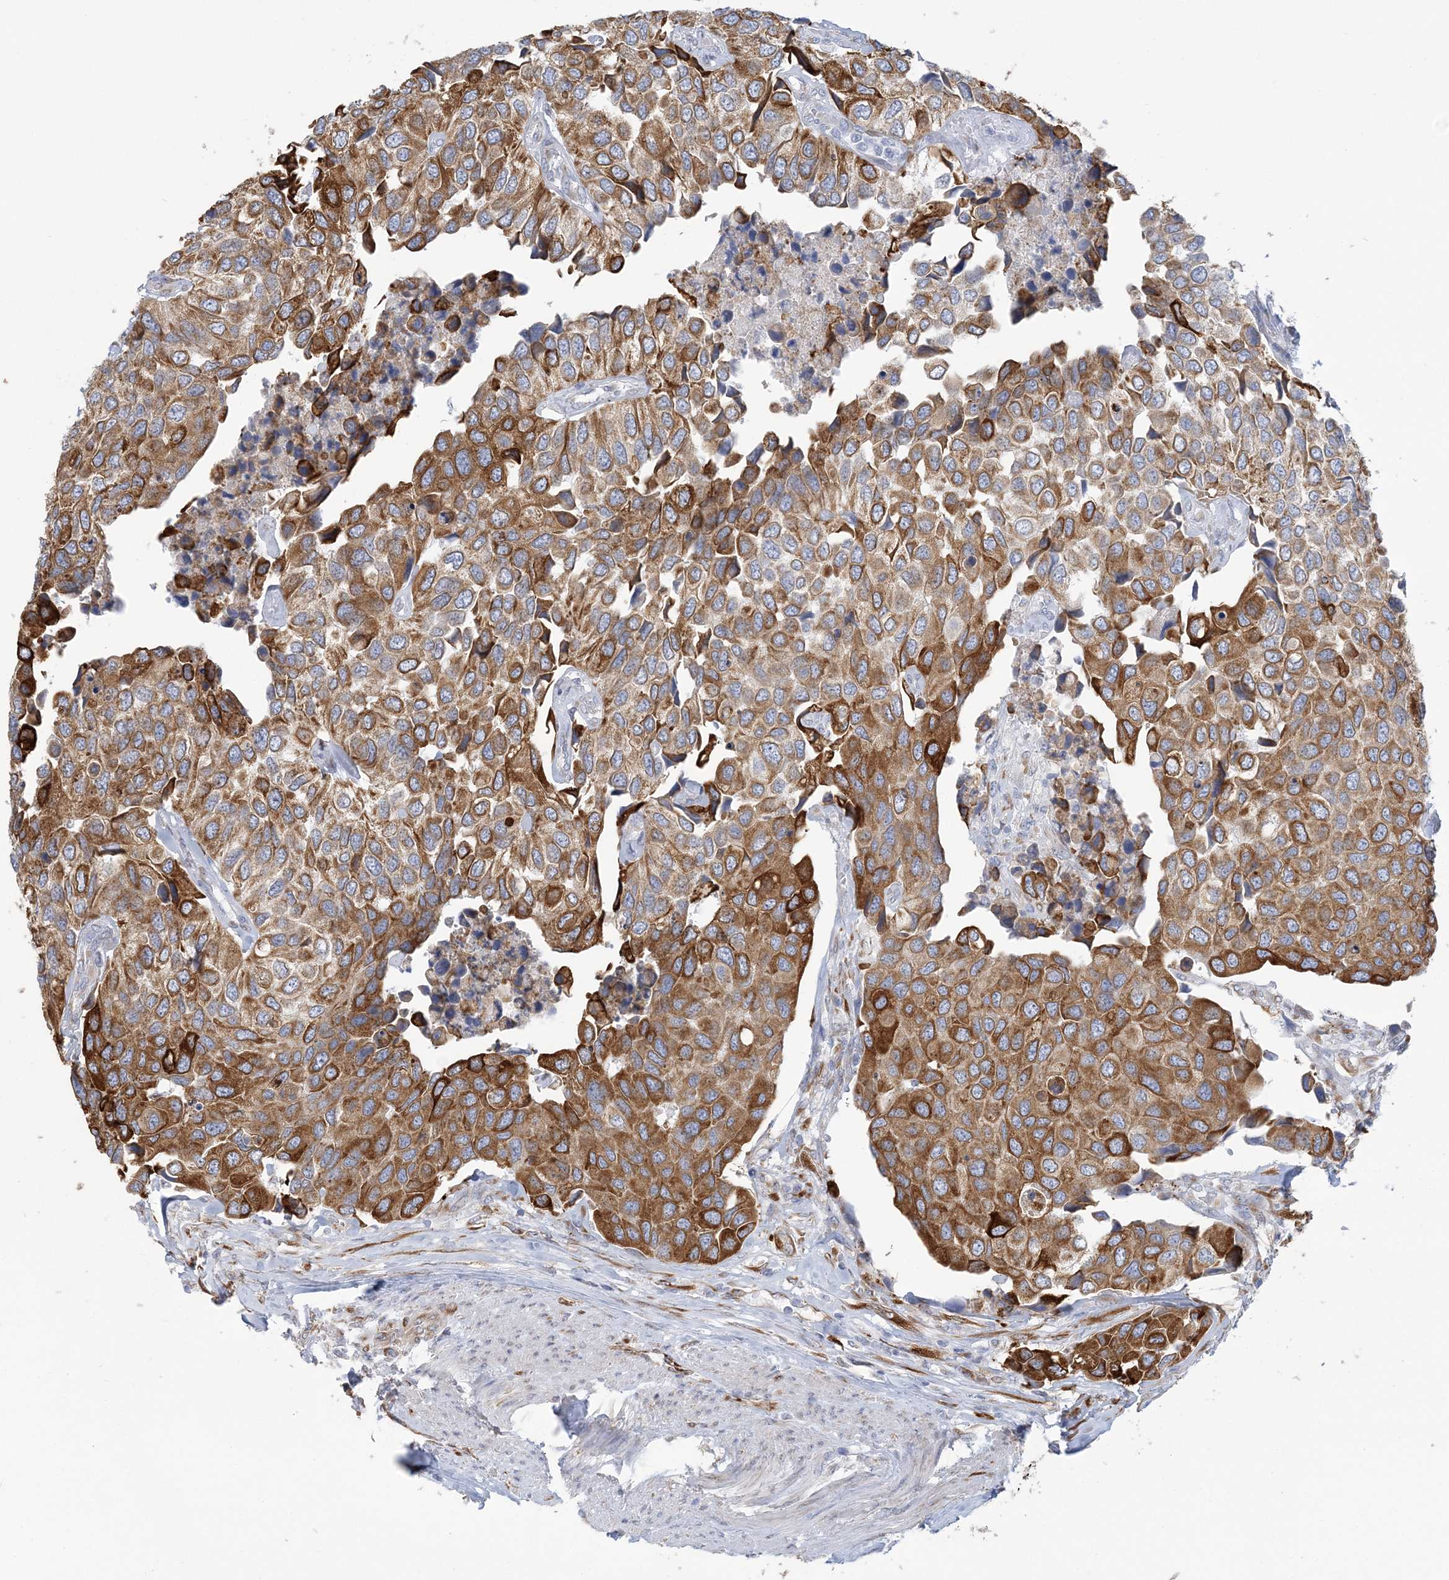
{"staining": {"intensity": "strong", "quantity": ">75%", "location": "cytoplasmic/membranous"}, "tissue": "urothelial cancer", "cell_type": "Tumor cells", "image_type": "cancer", "snomed": [{"axis": "morphology", "description": "Urothelial carcinoma, High grade"}, {"axis": "topography", "description": "Urinary bladder"}], "caption": "Immunohistochemistry (IHC) histopathology image of human urothelial cancer stained for a protein (brown), which demonstrates high levels of strong cytoplasmic/membranous expression in approximately >75% of tumor cells.", "gene": "PLEKHG4B", "patient": {"sex": "male", "age": 74}}